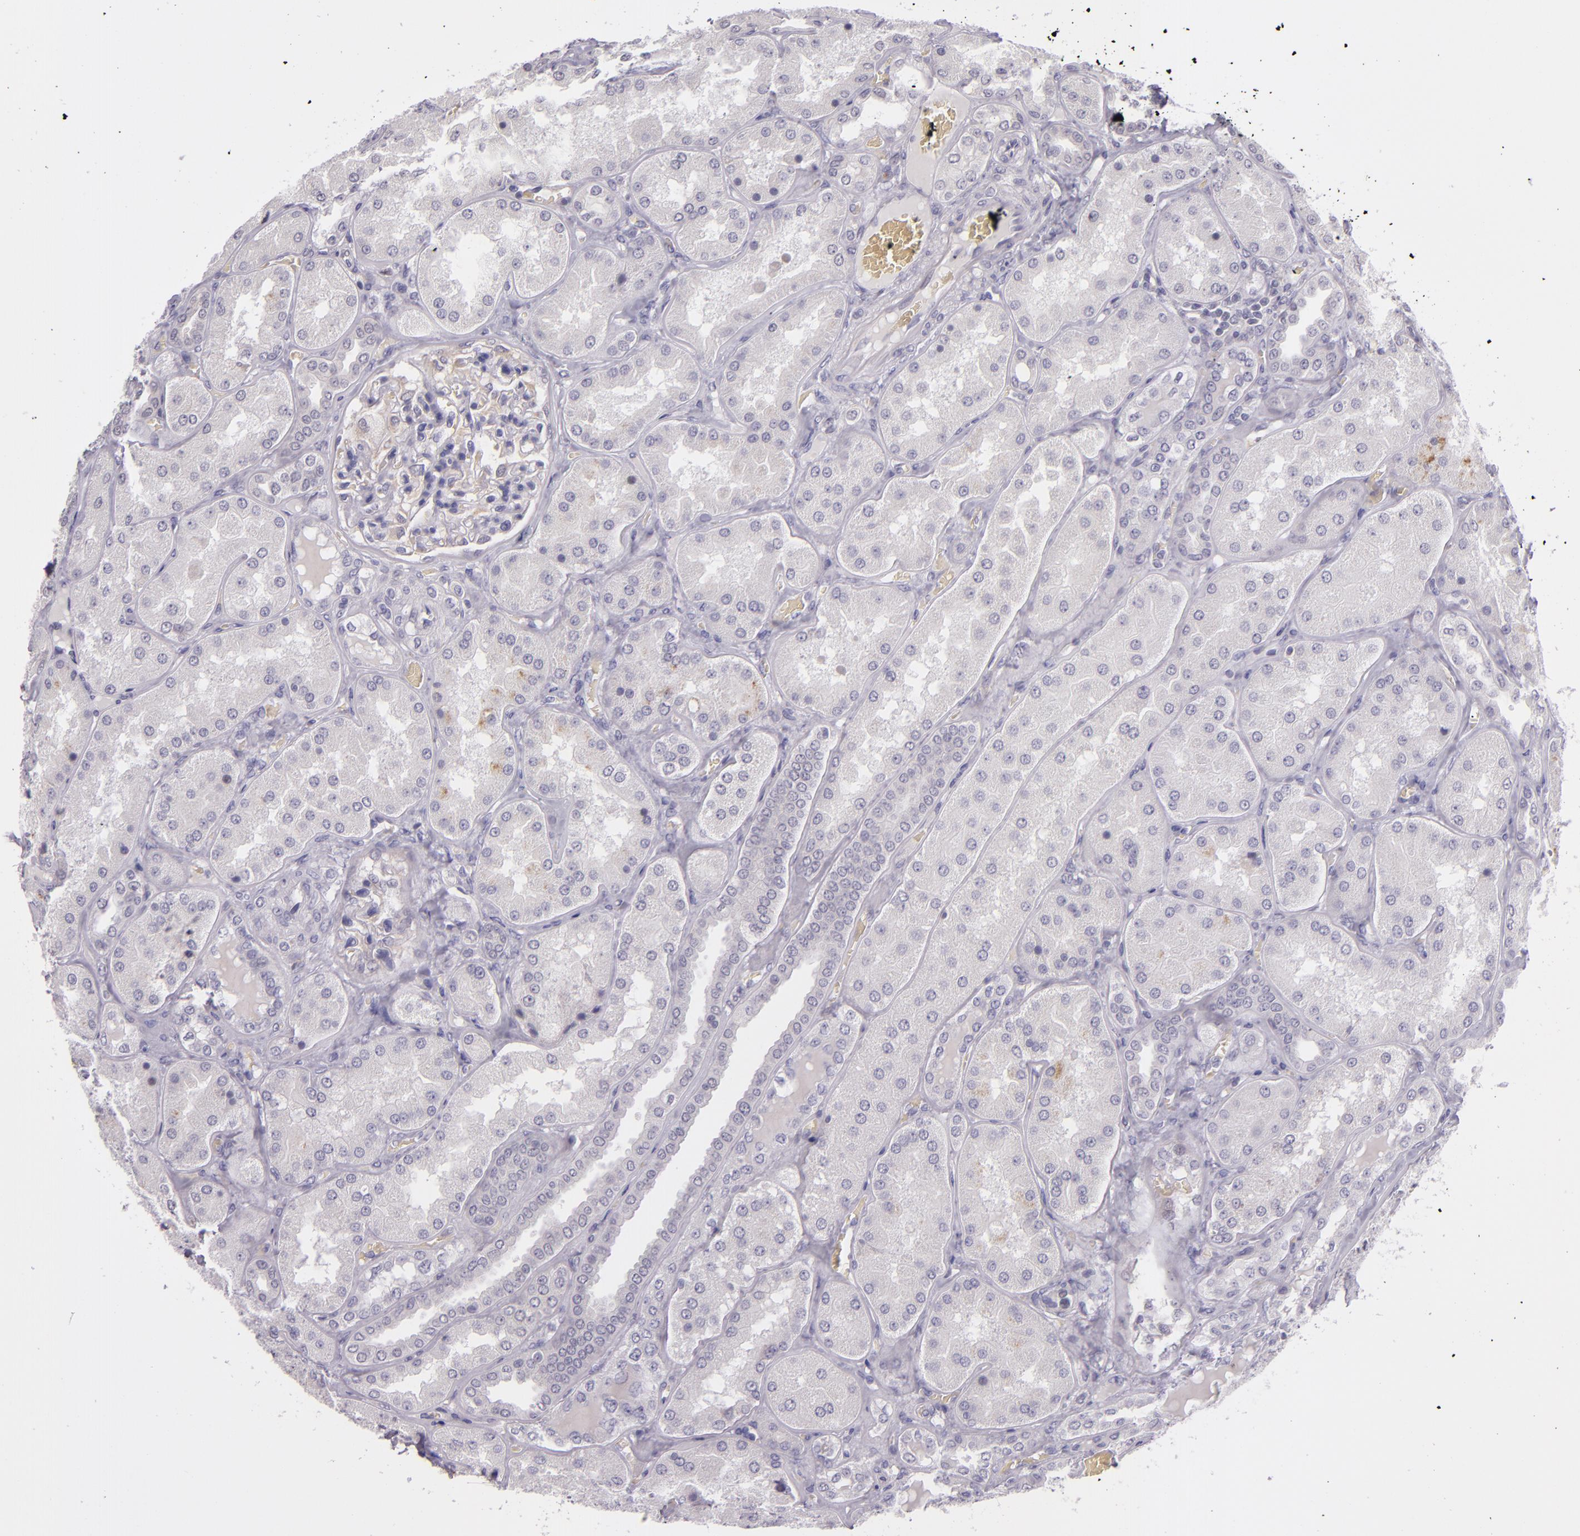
{"staining": {"intensity": "negative", "quantity": "none", "location": "none"}, "tissue": "kidney", "cell_type": "Cells in glomeruli", "image_type": "normal", "snomed": [{"axis": "morphology", "description": "Normal tissue, NOS"}, {"axis": "topography", "description": "Kidney"}], "caption": "A histopathology image of kidney stained for a protein exhibits no brown staining in cells in glomeruli.", "gene": "SNCB", "patient": {"sex": "female", "age": 56}}